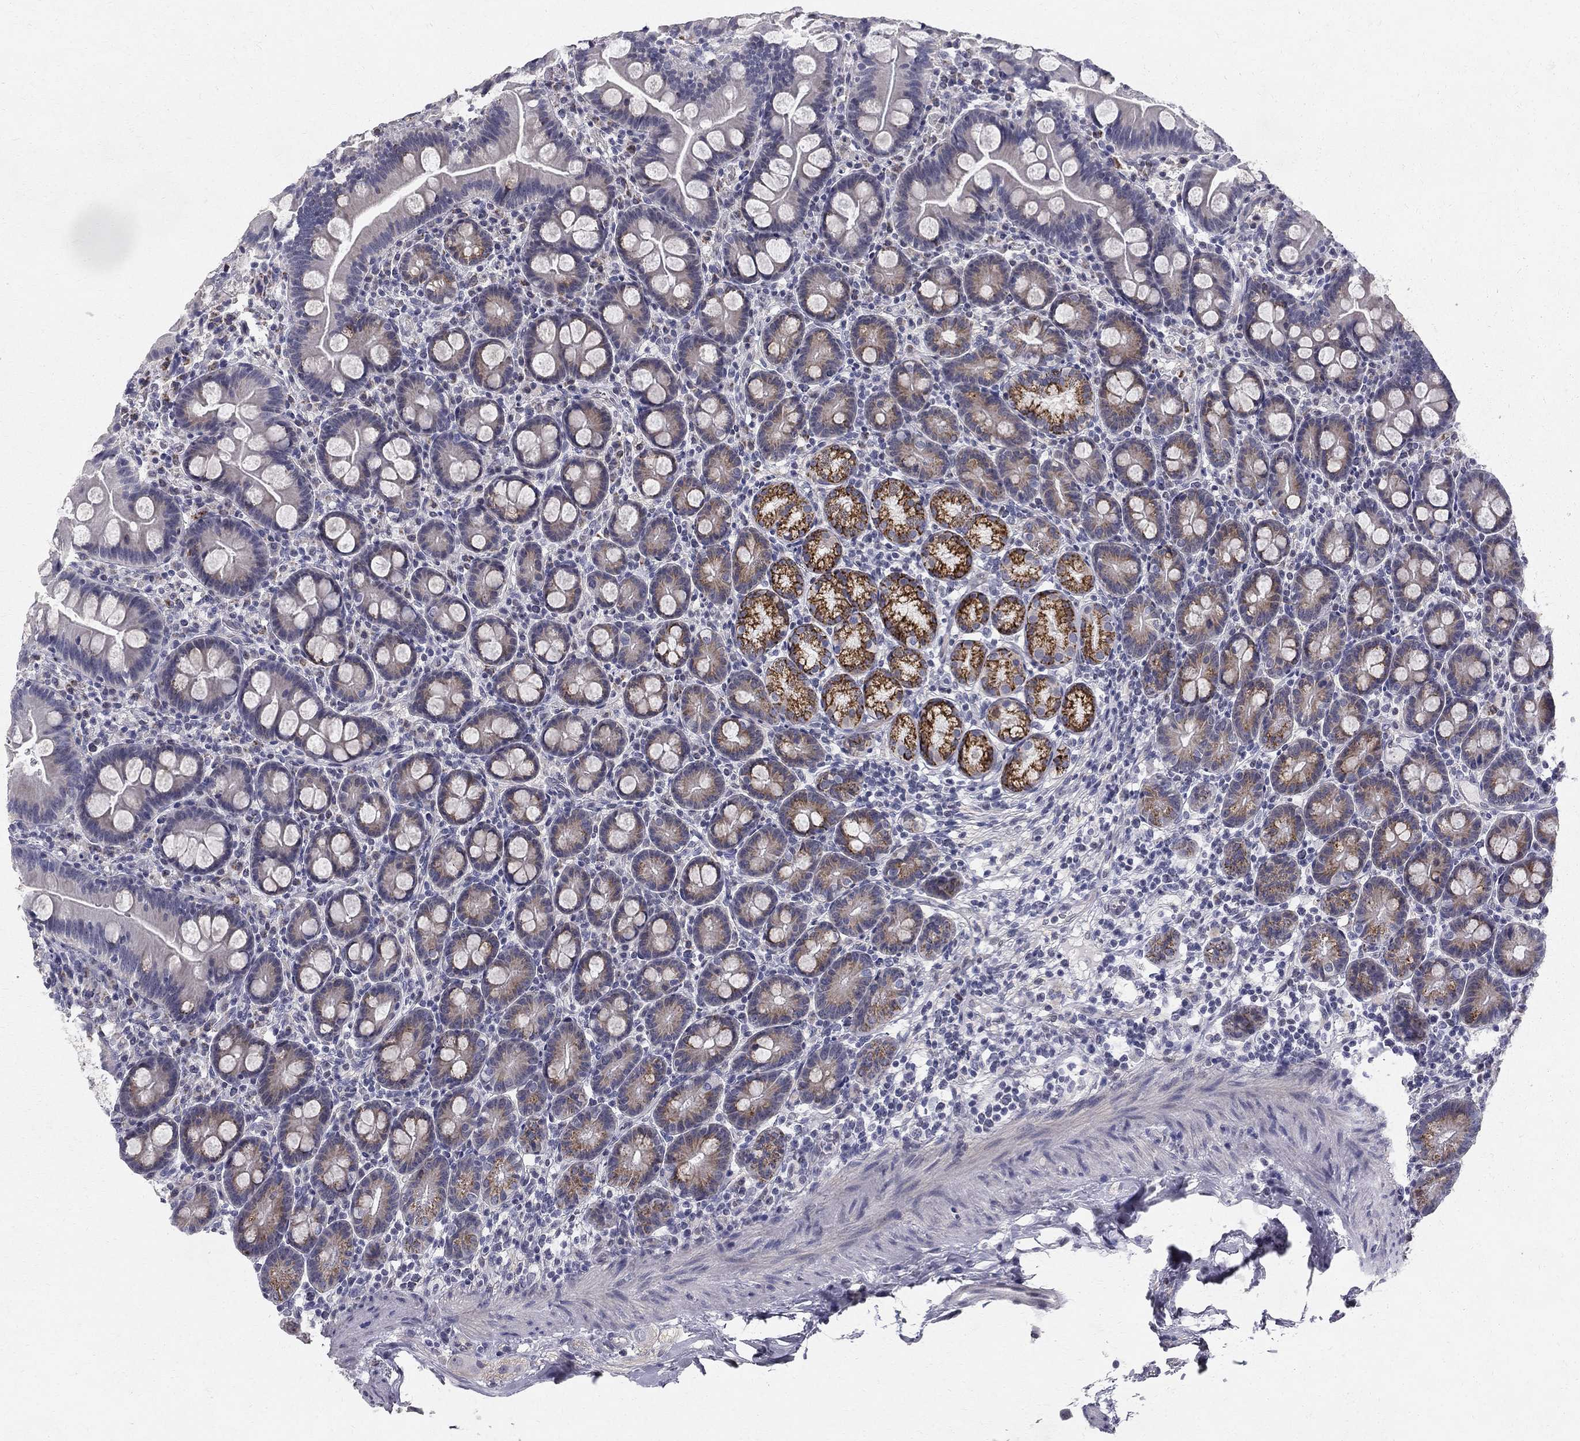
{"staining": {"intensity": "strong", "quantity": "<25%", "location": "cytoplasmic/membranous"}, "tissue": "small intestine", "cell_type": "Glandular cells", "image_type": "normal", "snomed": [{"axis": "morphology", "description": "Normal tissue, NOS"}, {"axis": "topography", "description": "Small intestine"}], "caption": "An immunohistochemistry image of unremarkable tissue is shown. Protein staining in brown shows strong cytoplasmic/membranous positivity in small intestine within glandular cells.", "gene": "CLIC6", "patient": {"sex": "female", "age": 44}}